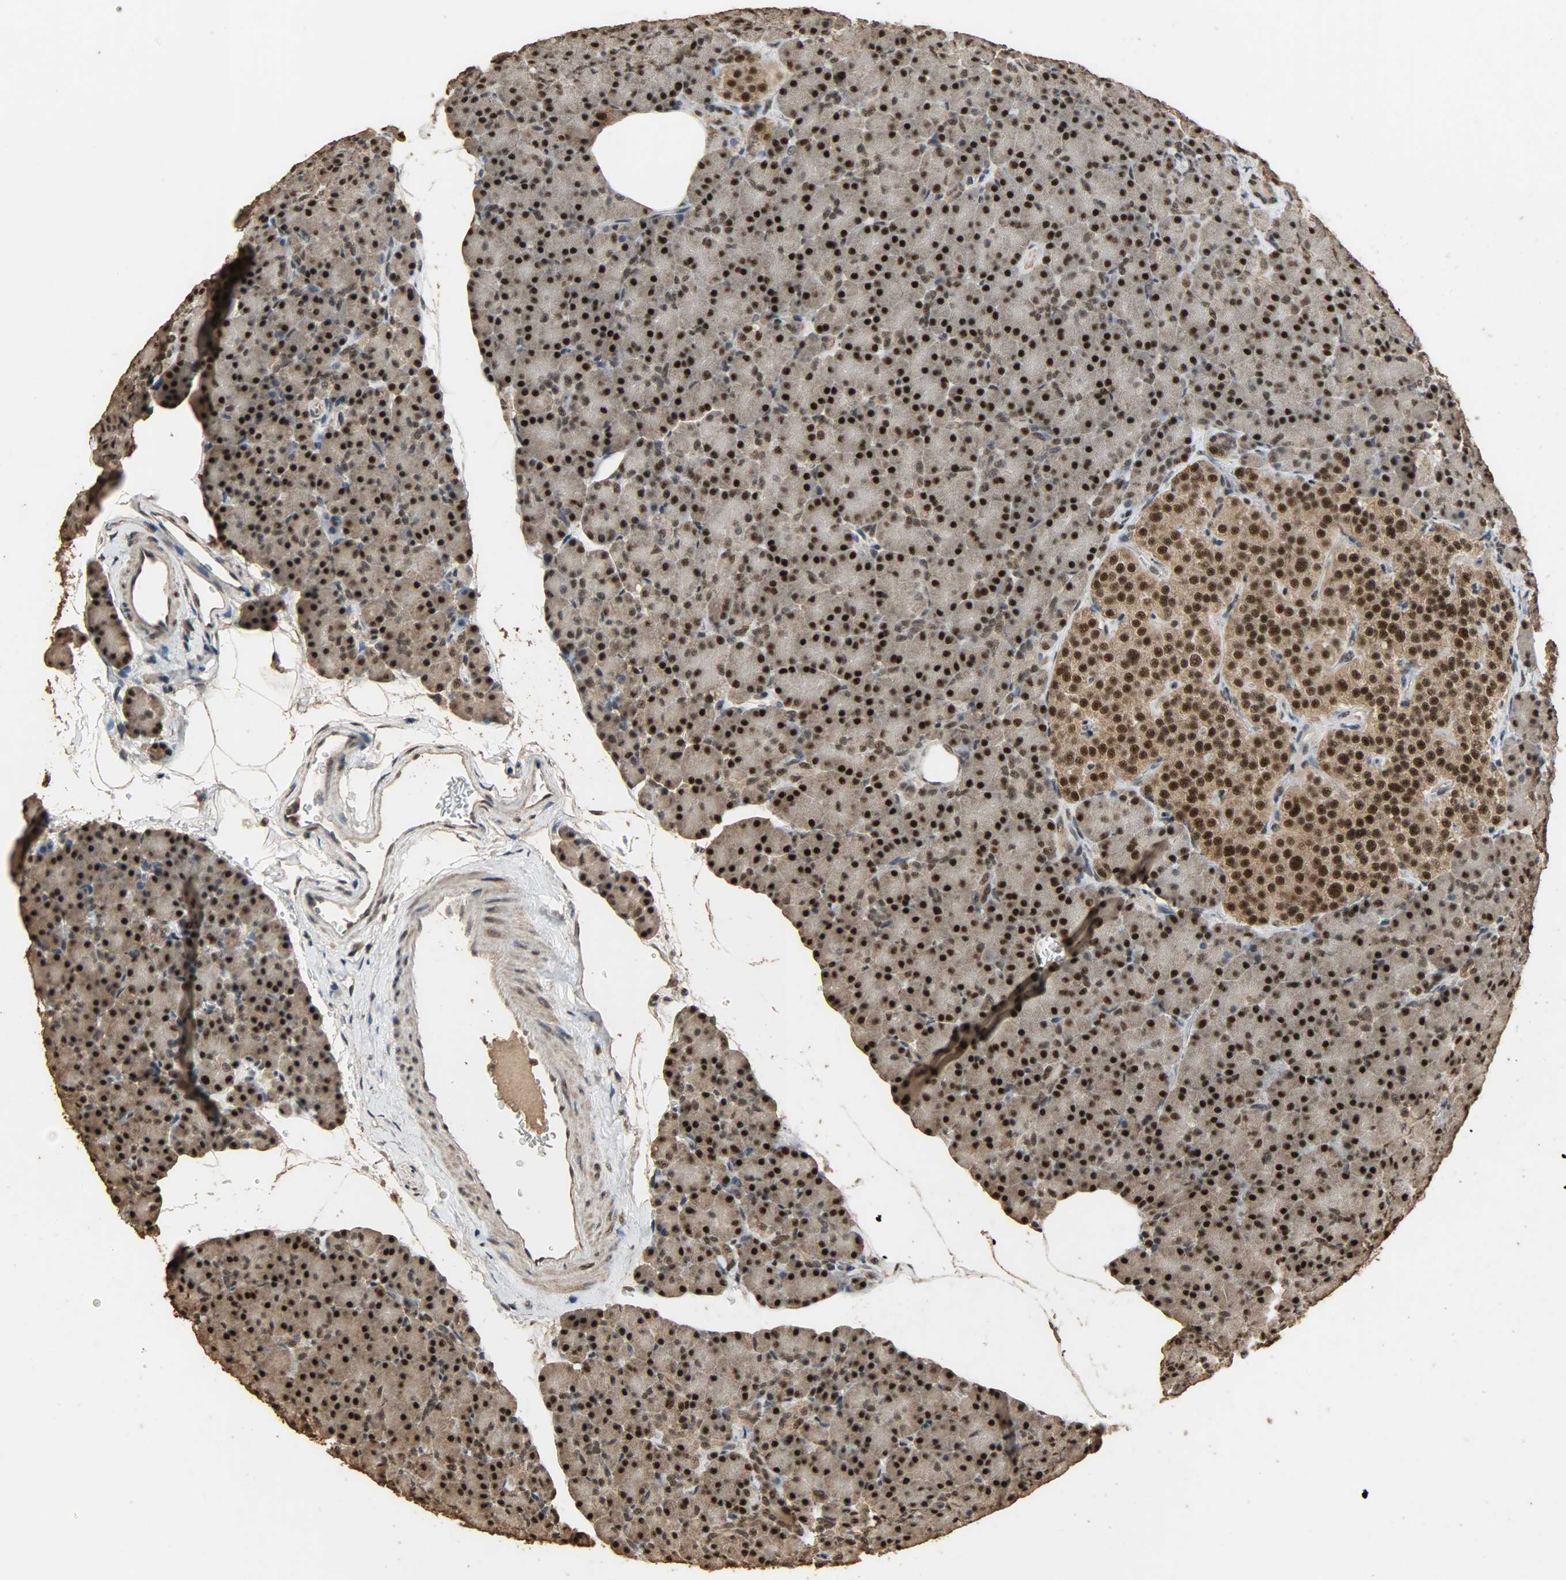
{"staining": {"intensity": "strong", "quantity": ">75%", "location": "nuclear"}, "tissue": "pancreas", "cell_type": "Exocrine glandular cells", "image_type": "normal", "snomed": [{"axis": "morphology", "description": "Normal tissue, NOS"}, {"axis": "topography", "description": "Pancreas"}], "caption": "Strong nuclear positivity for a protein is appreciated in about >75% of exocrine glandular cells of normal pancreas using immunohistochemistry (IHC).", "gene": "CCNT2", "patient": {"sex": "female", "age": 43}}